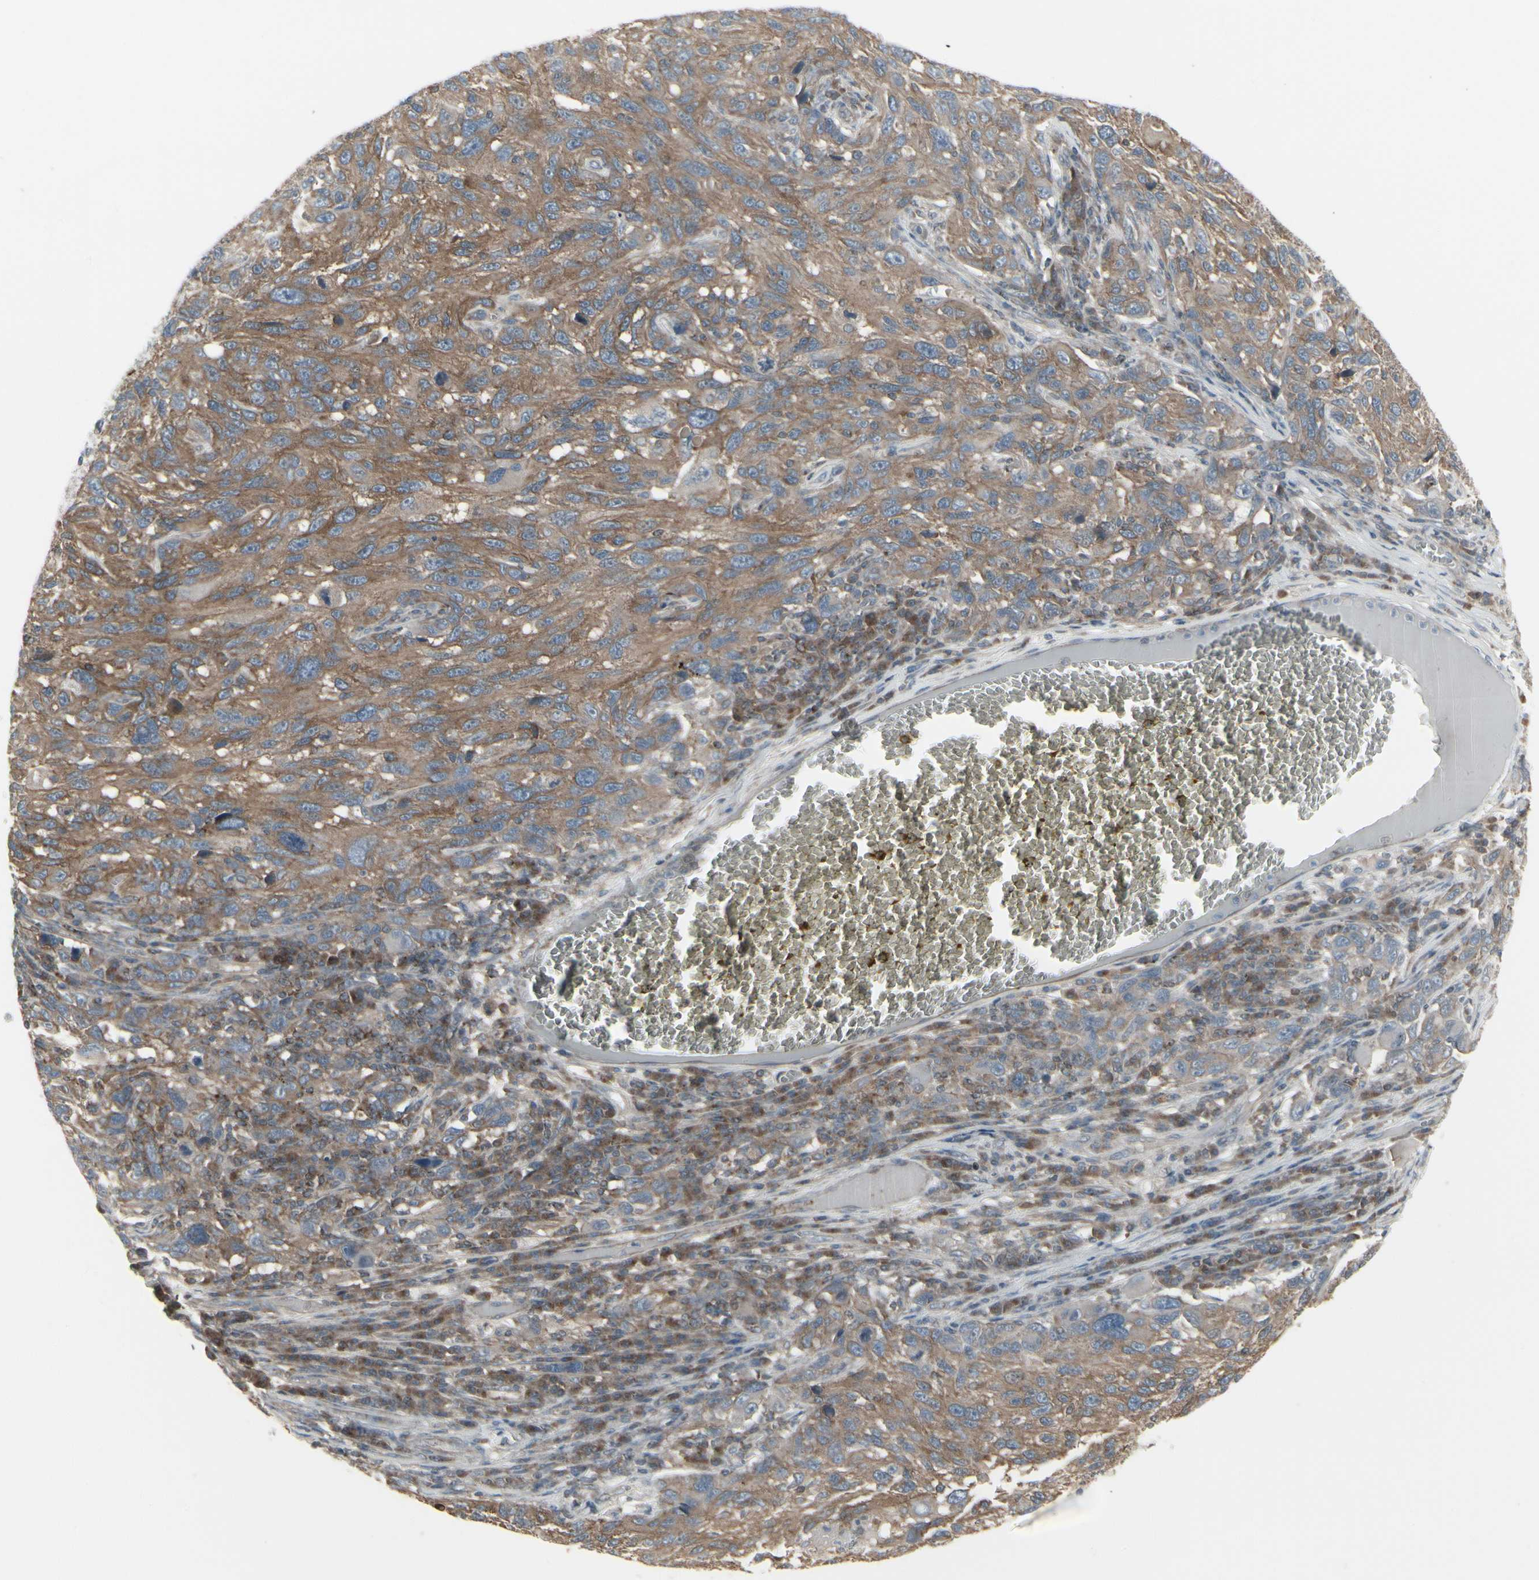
{"staining": {"intensity": "moderate", "quantity": ">75%", "location": "cytoplasmic/membranous"}, "tissue": "melanoma", "cell_type": "Tumor cells", "image_type": "cancer", "snomed": [{"axis": "morphology", "description": "Malignant melanoma, NOS"}, {"axis": "topography", "description": "Skin"}], "caption": "Immunohistochemistry (IHC) histopathology image of human melanoma stained for a protein (brown), which reveals medium levels of moderate cytoplasmic/membranous positivity in about >75% of tumor cells.", "gene": "EPS15", "patient": {"sex": "male", "age": 53}}